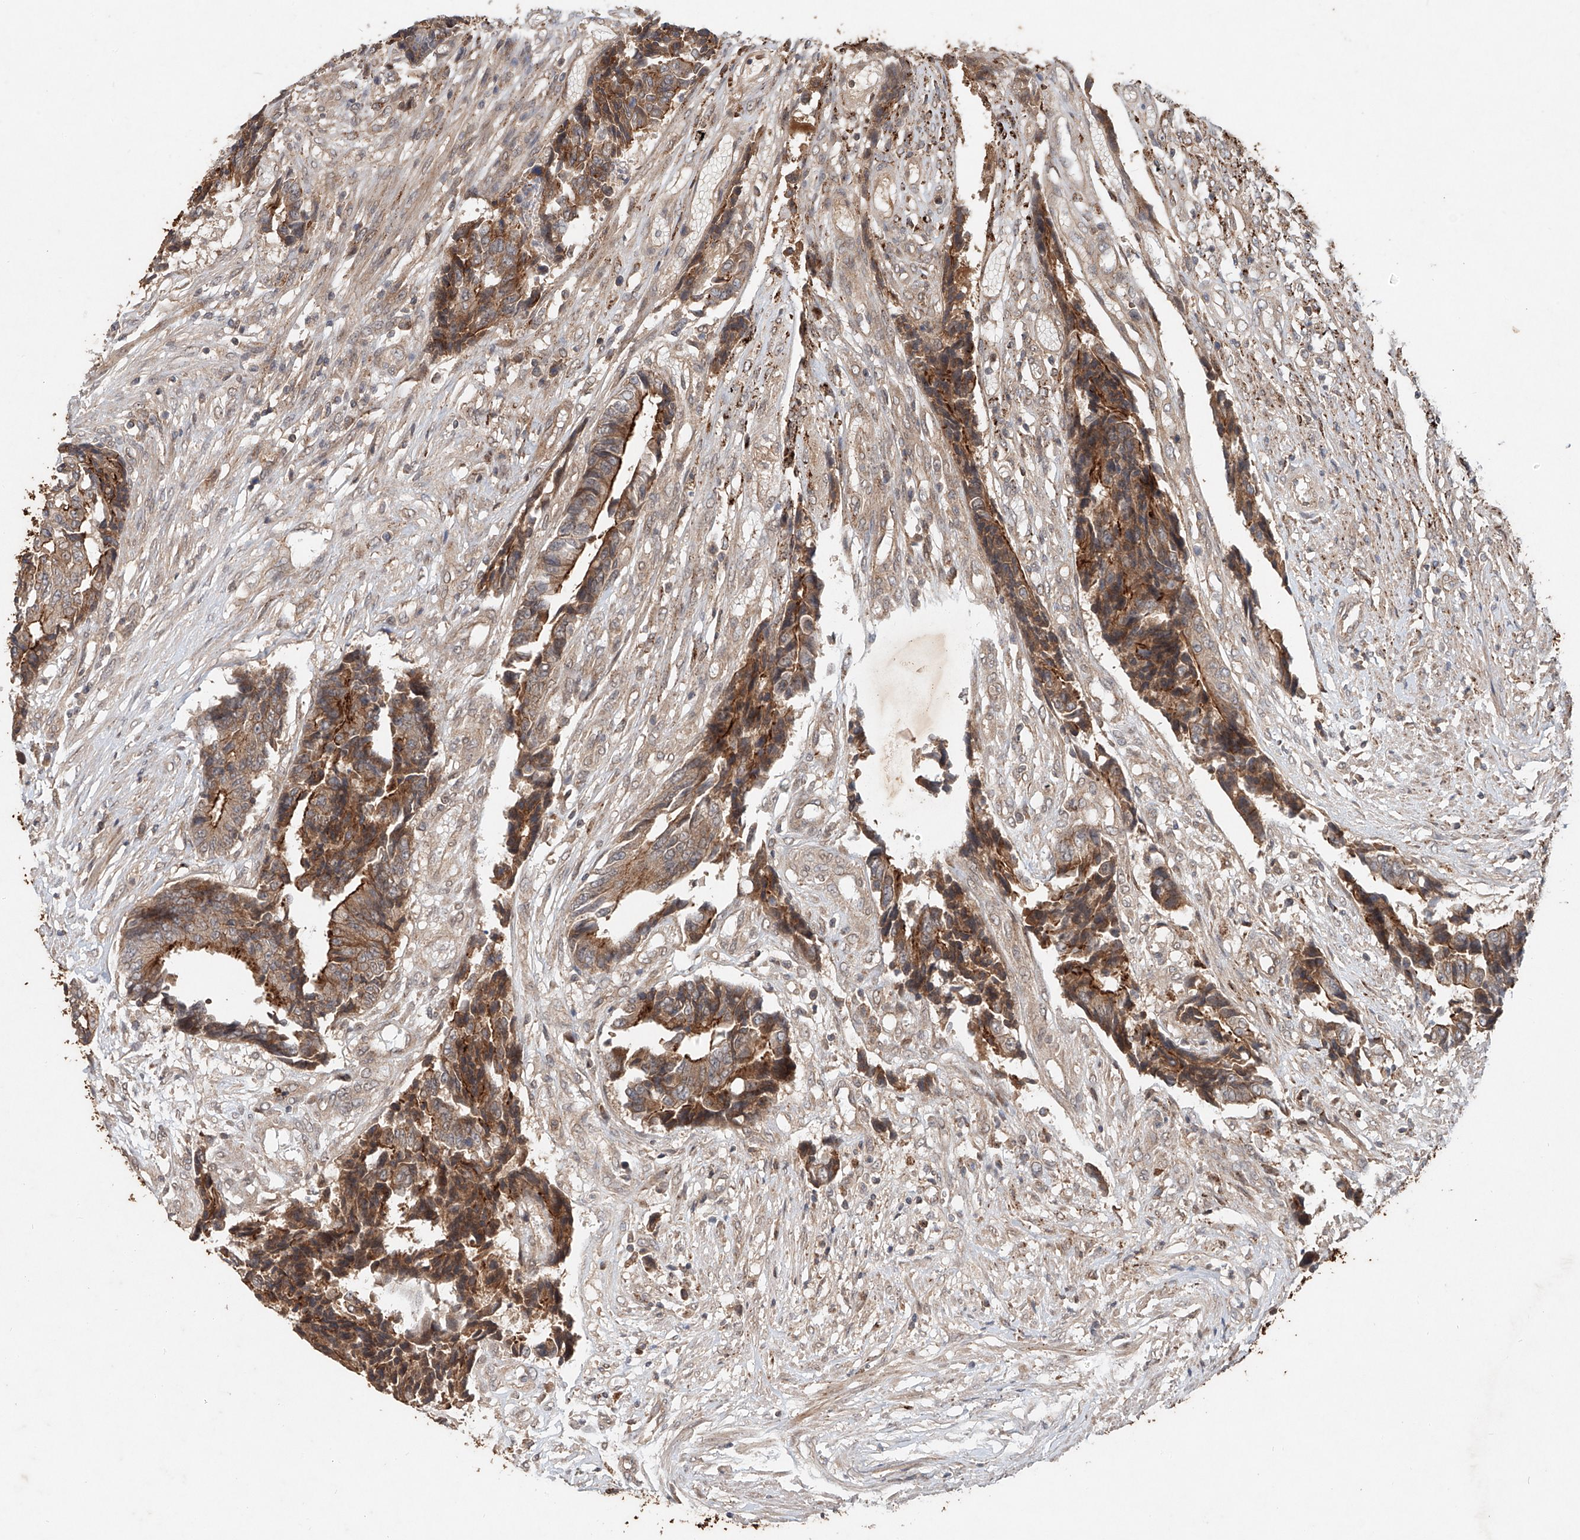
{"staining": {"intensity": "moderate", "quantity": ">75%", "location": "cytoplasmic/membranous"}, "tissue": "colorectal cancer", "cell_type": "Tumor cells", "image_type": "cancer", "snomed": [{"axis": "morphology", "description": "Adenocarcinoma, NOS"}, {"axis": "topography", "description": "Rectum"}], "caption": "Human colorectal cancer (adenocarcinoma) stained with a protein marker shows moderate staining in tumor cells.", "gene": "IER5", "patient": {"sex": "male", "age": 84}}